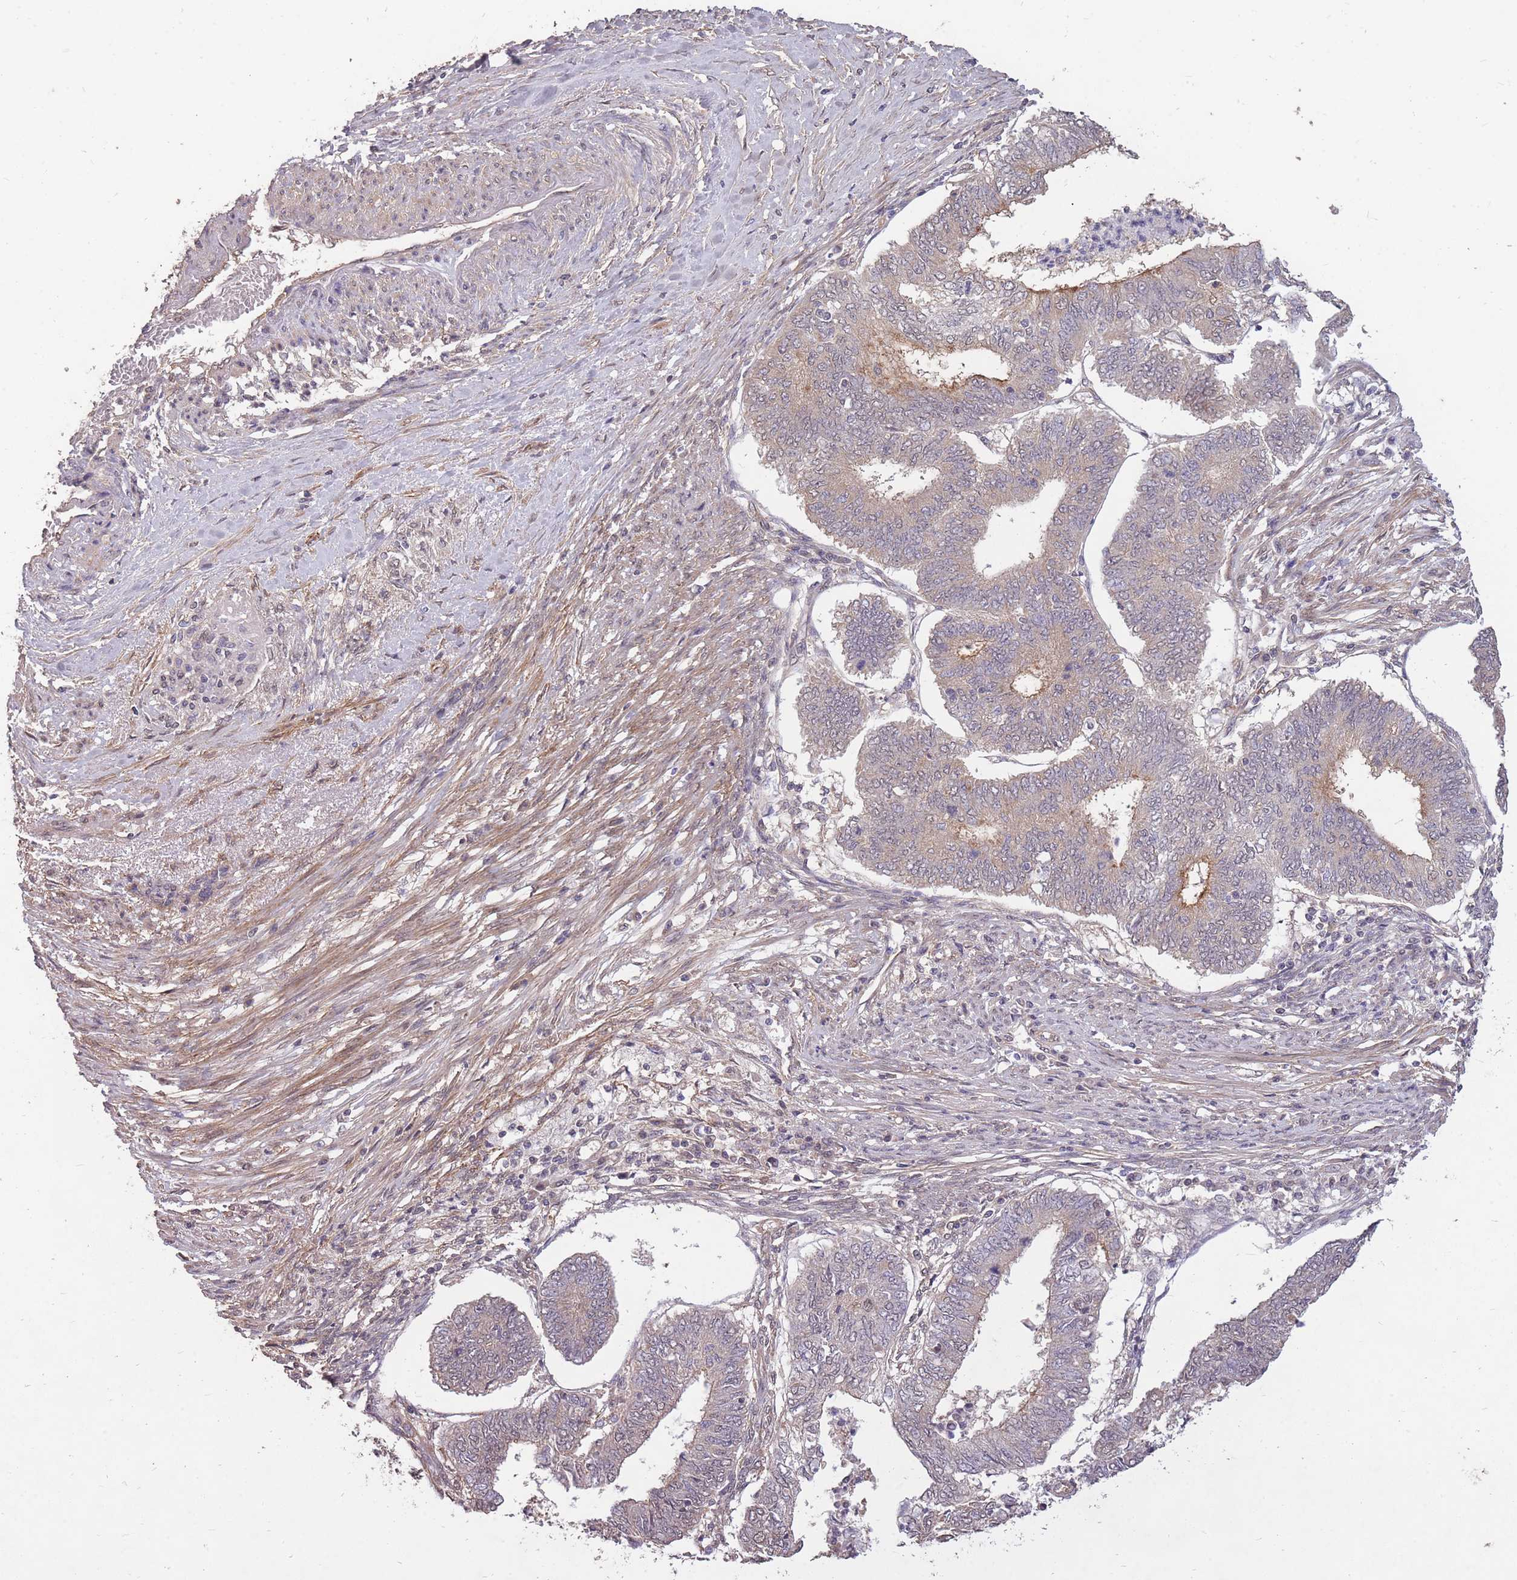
{"staining": {"intensity": "weak", "quantity": "<25%", "location": "cytoplasmic/membranous"}, "tissue": "endometrial cancer", "cell_type": "Tumor cells", "image_type": "cancer", "snomed": [{"axis": "morphology", "description": "Adenocarcinoma, NOS"}, {"axis": "topography", "description": "Endometrium"}], "caption": "Photomicrograph shows no protein expression in tumor cells of endometrial adenocarcinoma tissue.", "gene": "DYNC1LI2", "patient": {"sex": "female", "age": 68}}